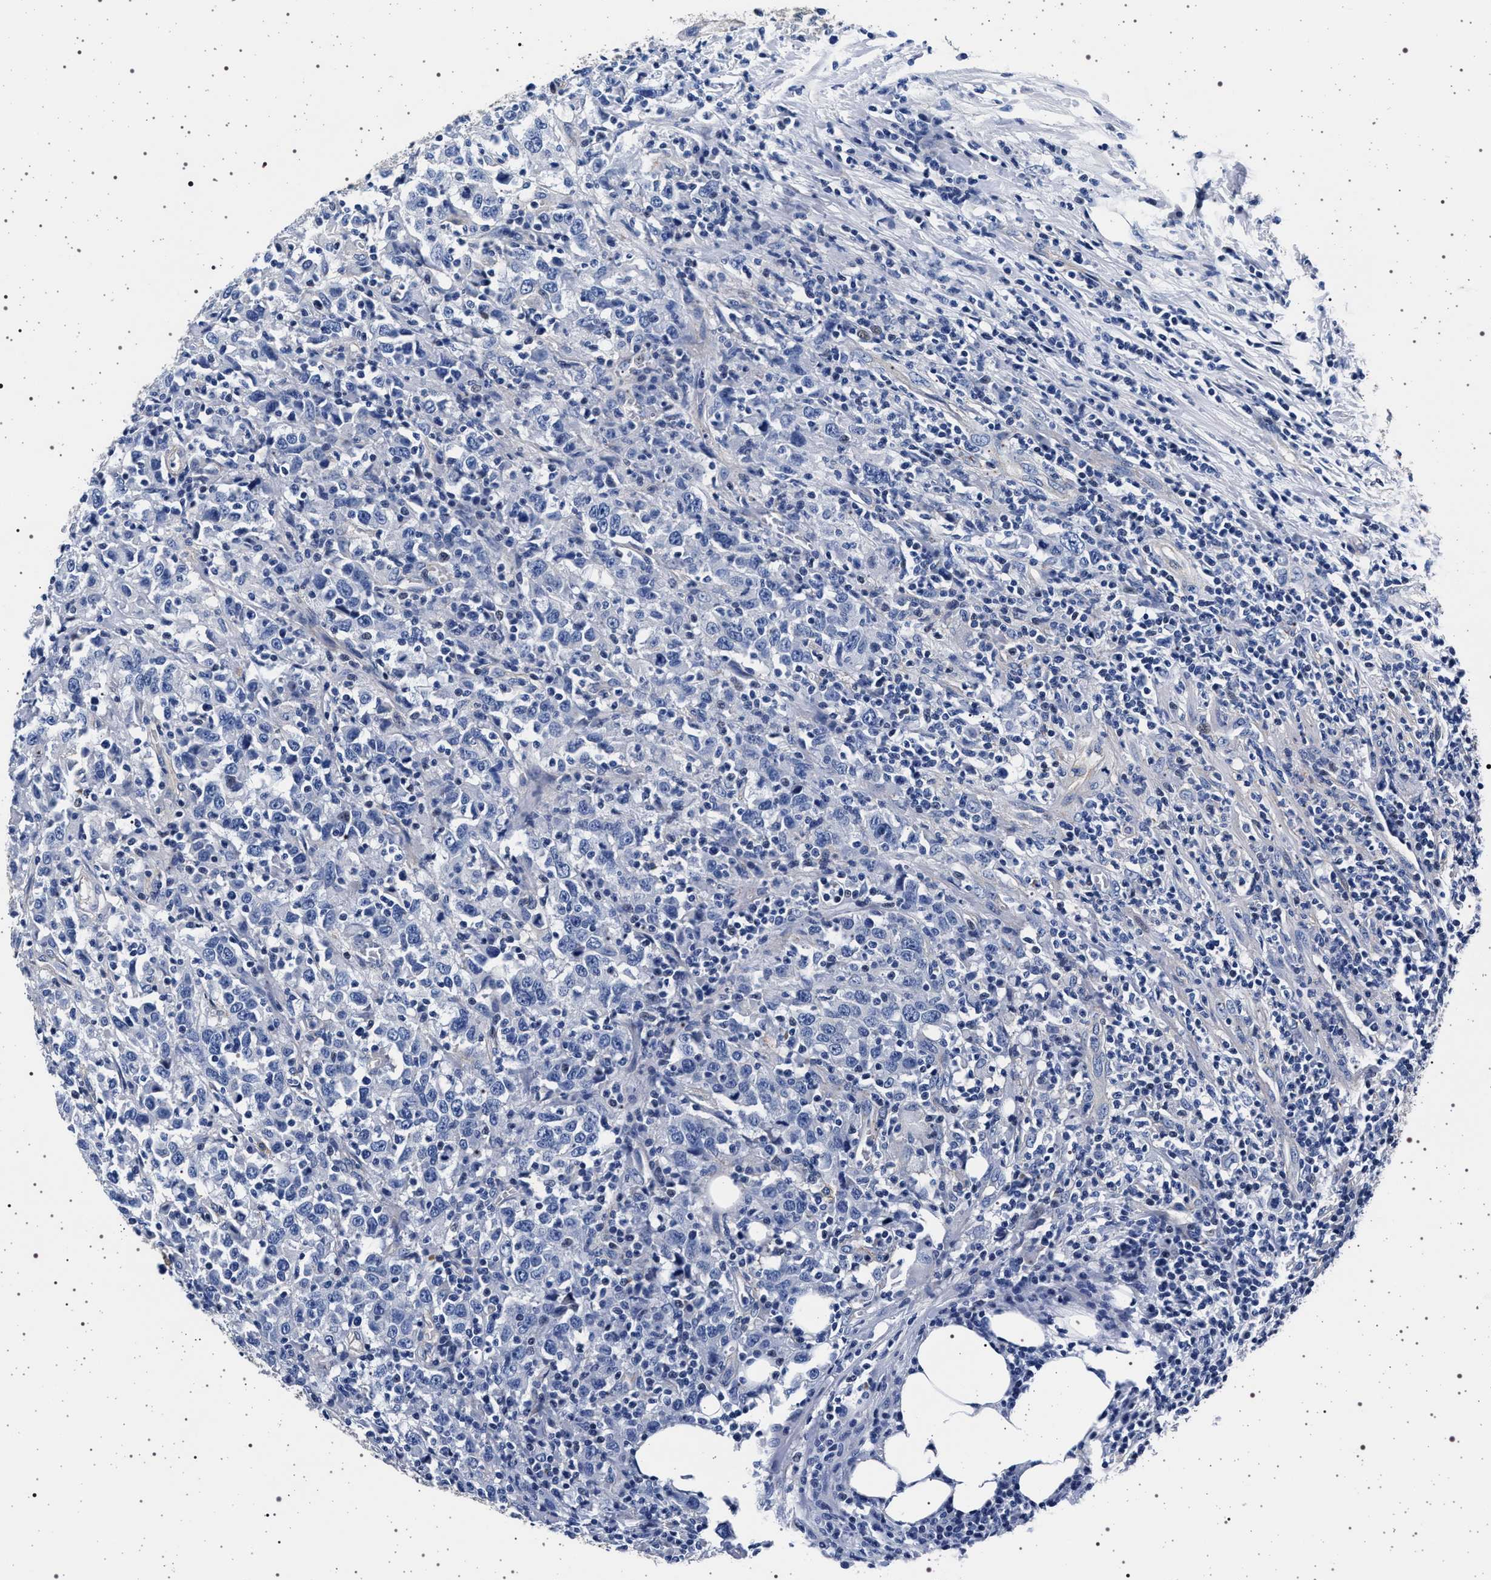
{"staining": {"intensity": "negative", "quantity": "none", "location": "none"}, "tissue": "urothelial cancer", "cell_type": "Tumor cells", "image_type": "cancer", "snomed": [{"axis": "morphology", "description": "Urothelial carcinoma, High grade"}, {"axis": "topography", "description": "Urinary bladder"}], "caption": "Urothelial carcinoma (high-grade) was stained to show a protein in brown. There is no significant positivity in tumor cells. The staining is performed using DAB (3,3'-diaminobenzidine) brown chromogen with nuclei counter-stained in using hematoxylin.", "gene": "SLC9A1", "patient": {"sex": "male", "age": 61}}